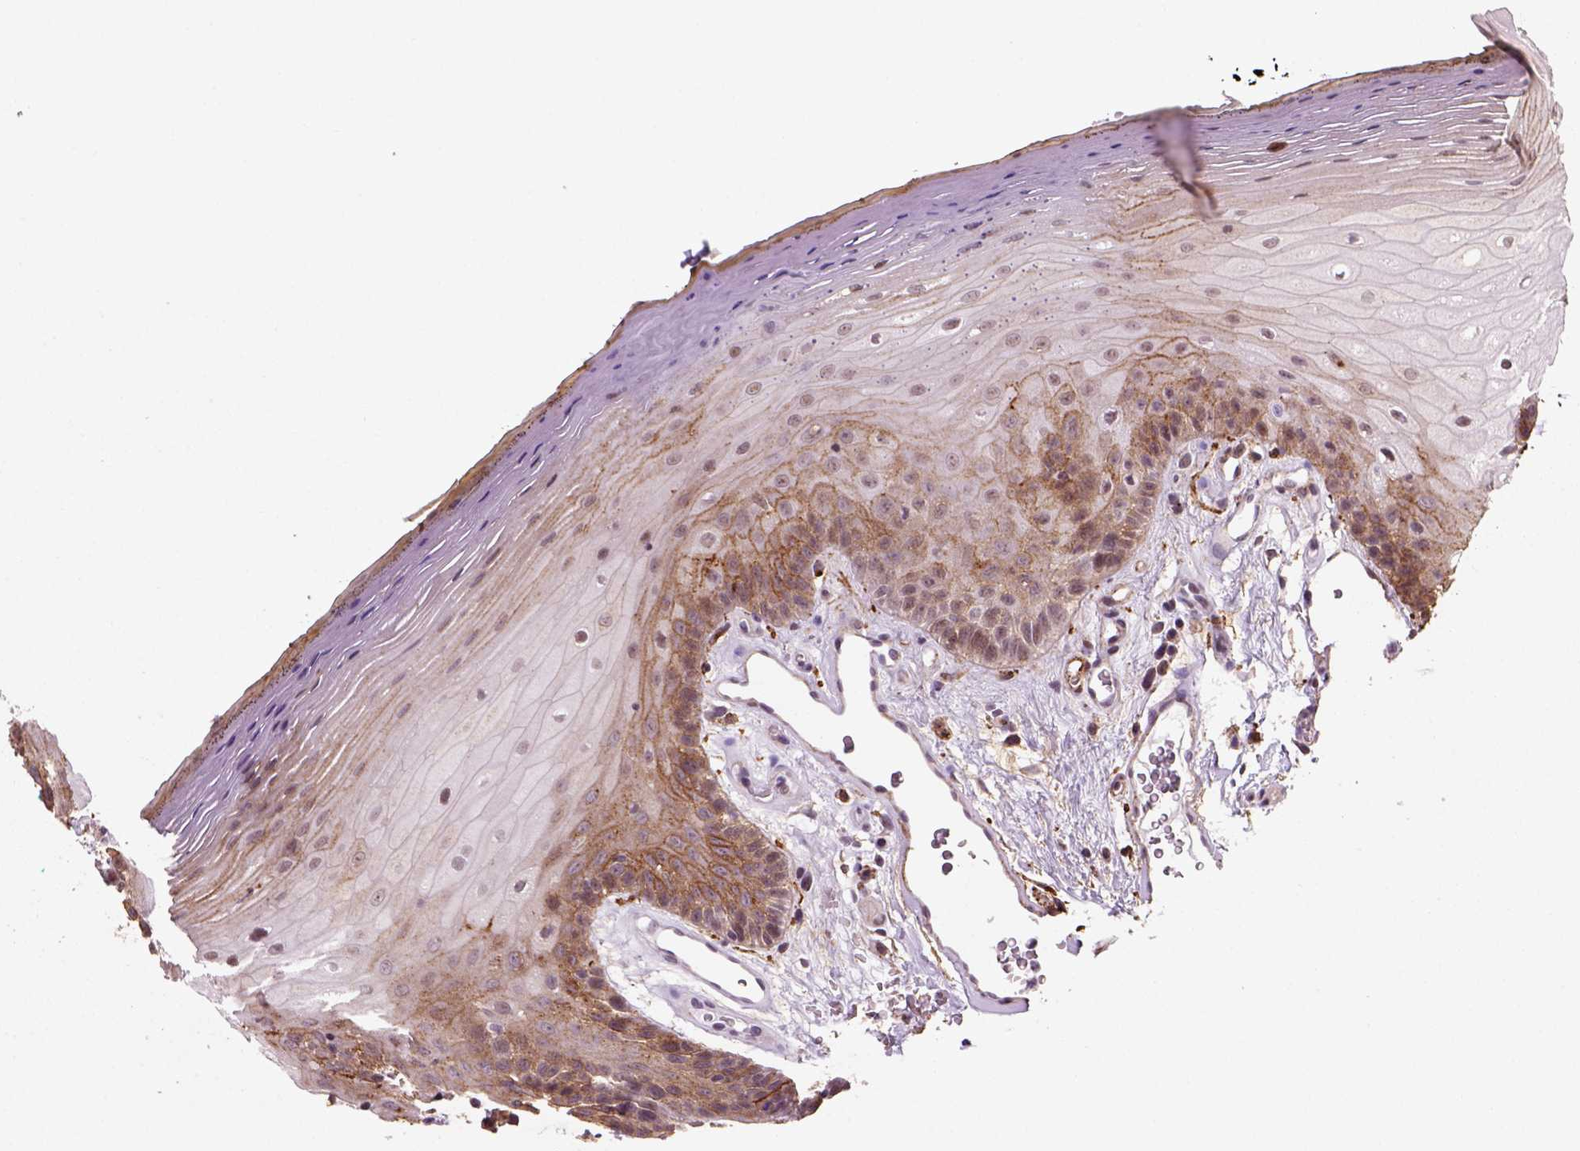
{"staining": {"intensity": "moderate", "quantity": "25%-75%", "location": "cytoplasmic/membranous"}, "tissue": "oral mucosa", "cell_type": "Squamous epithelial cells", "image_type": "normal", "snomed": [{"axis": "morphology", "description": "Normal tissue, NOS"}, {"axis": "morphology", "description": "Squamous cell carcinoma, NOS"}, {"axis": "topography", "description": "Oral tissue"}, {"axis": "topography", "description": "Head-Neck"}], "caption": "DAB immunohistochemical staining of normal oral mucosa reveals moderate cytoplasmic/membranous protein positivity in about 25%-75% of squamous epithelial cells.", "gene": "MARCKS", "patient": {"sex": "male", "age": 52}}